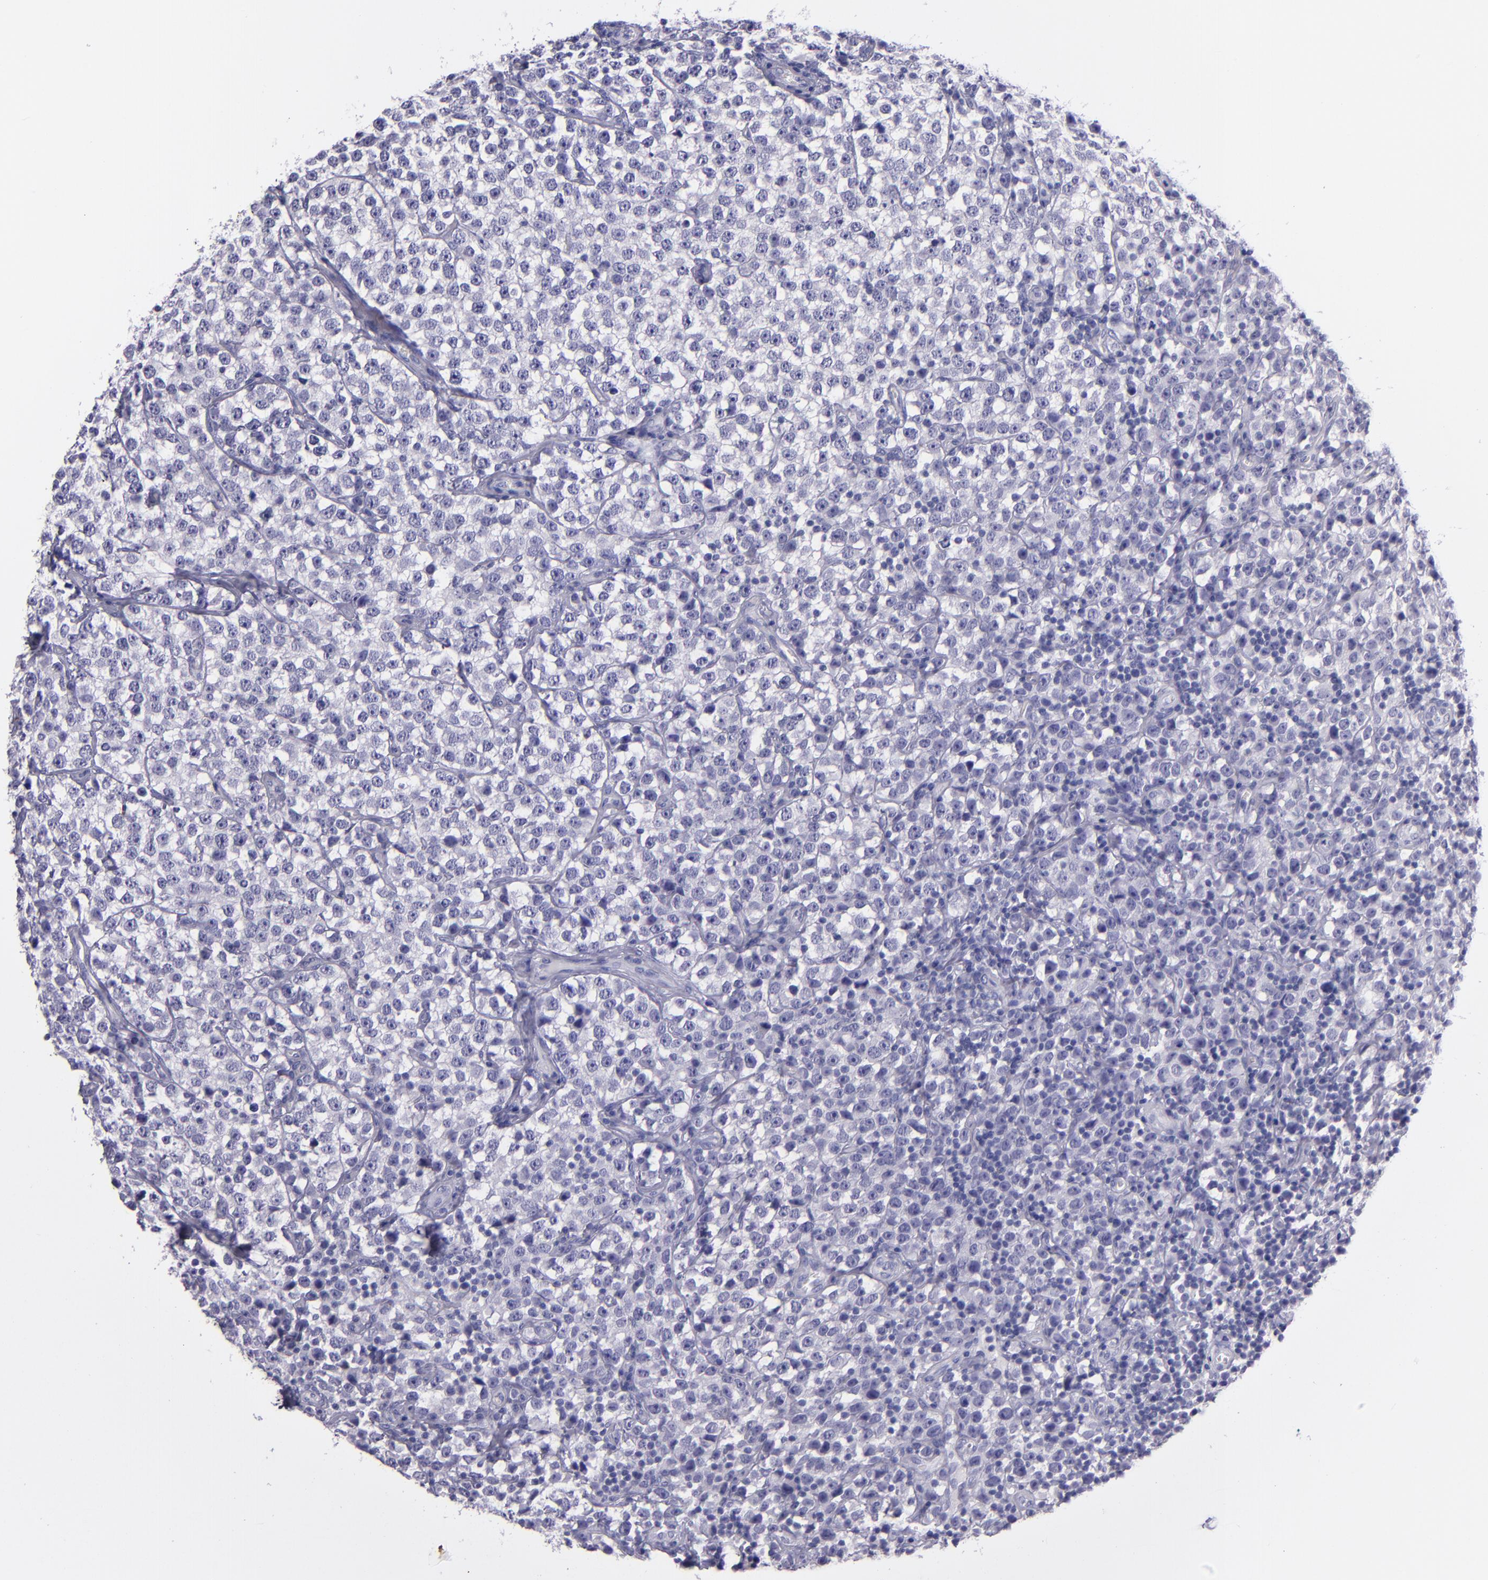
{"staining": {"intensity": "negative", "quantity": "none", "location": "none"}, "tissue": "testis cancer", "cell_type": "Tumor cells", "image_type": "cancer", "snomed": [{"axis": "morphology", "description": "Seminoma, NOS"}, {"axis": "topography", "description": "Testis"}], "caption": "Tumor cells show no significant protein expression in seminoma (testis).", "gene": "TNNT3", "patient": {"sex": "male", "age": 25}}